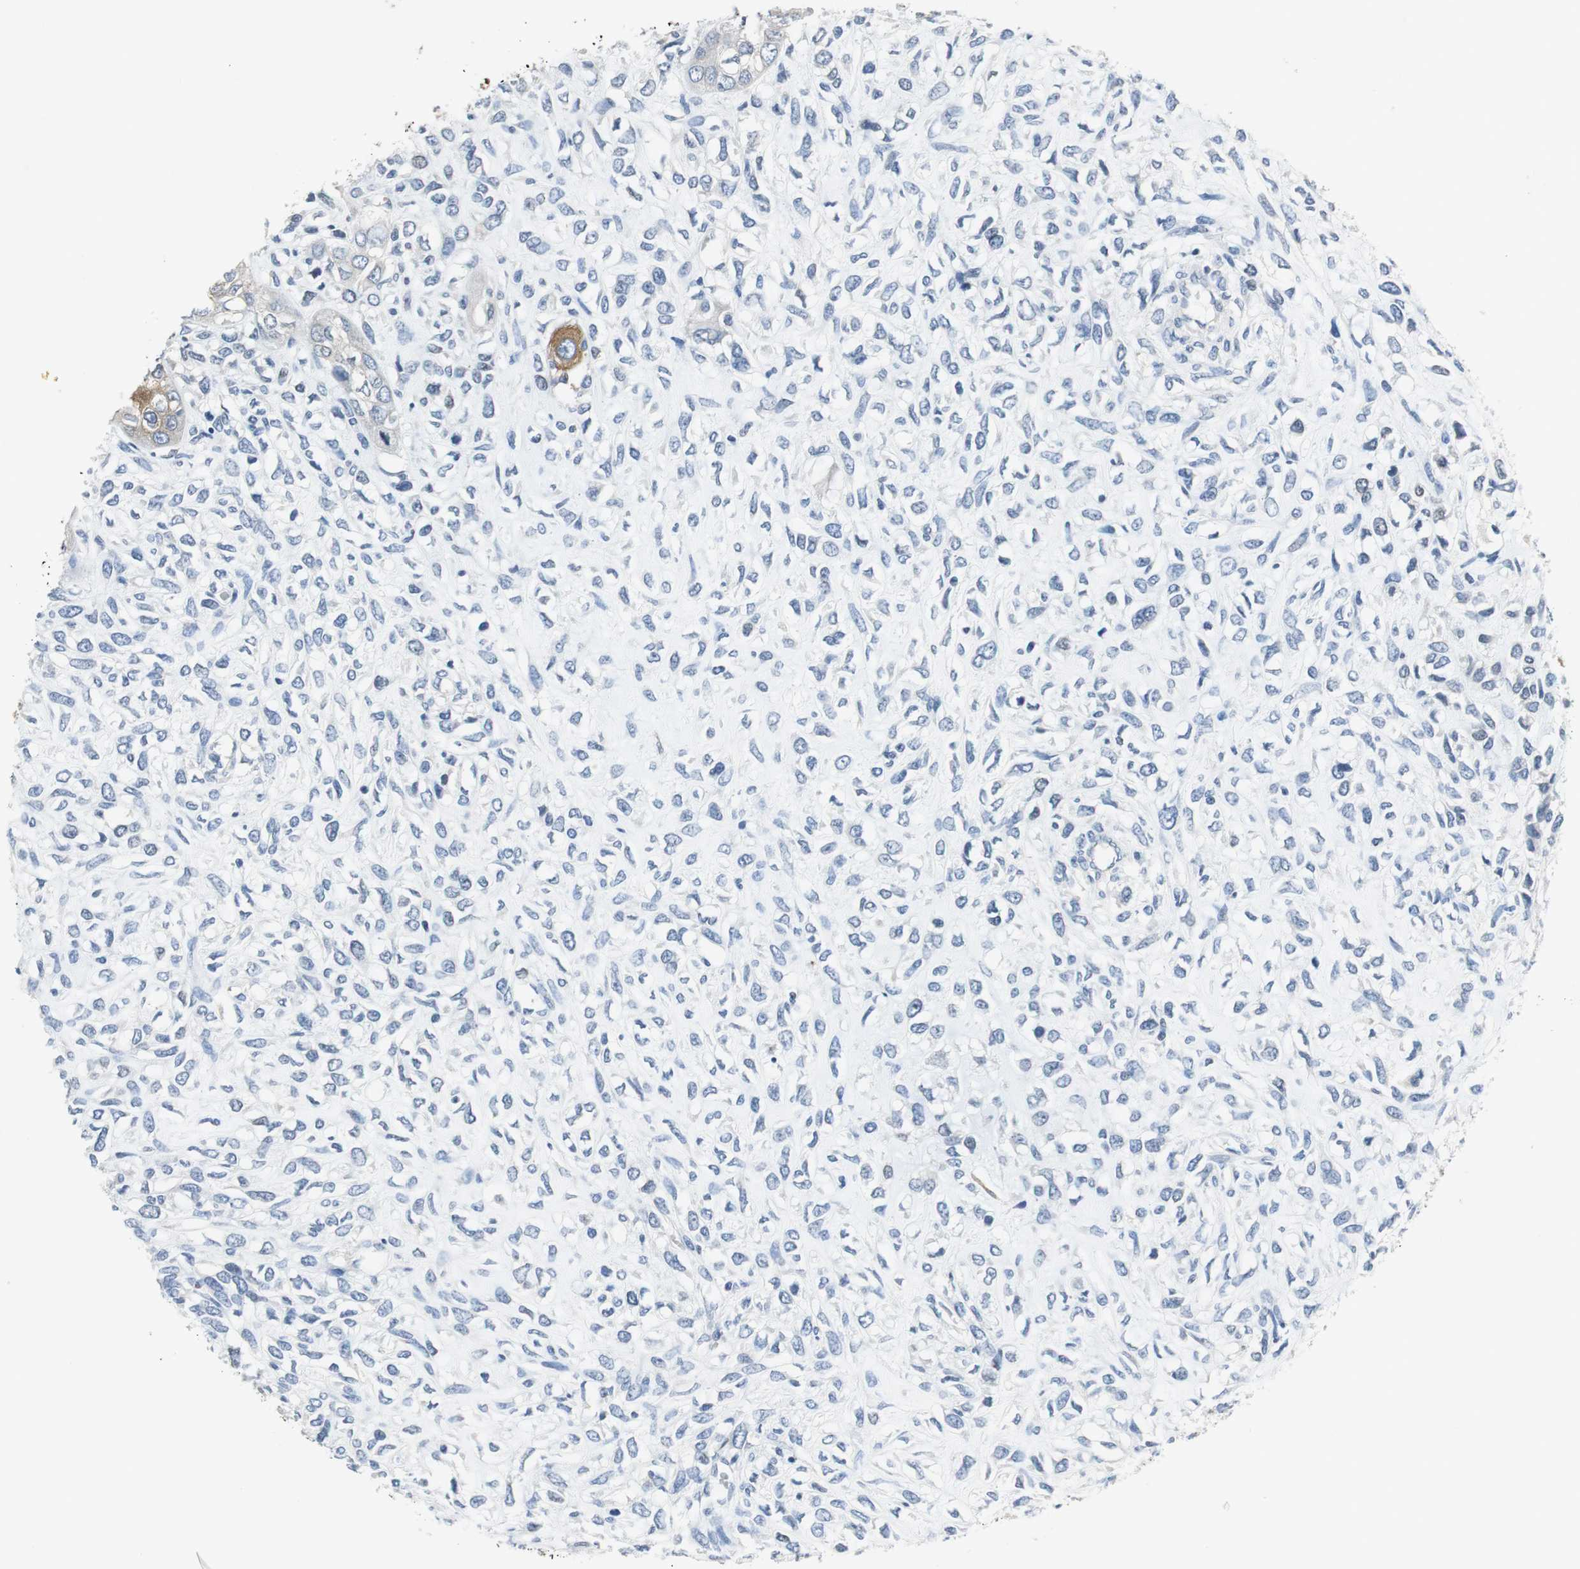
{"staining": {"intensity": "negative", "quantity": "none", "location": "none"}, "tissue": "head and neck cancer", "cell_type": "Tumor cells", "image_type": "cancer", "snomed": [{"axis": "morphology", "description": "Necrosis, NOS"}, {"axis": "morphology", "description": "Neoplasm, malignant, NOS"}, {"axis": "topography", "description": "Salivary gland"}, {"axis": "topography", "description": "Head-Neck"}], "caption": "The image shows no significant expression in tumor cells of head and neck neoplasm (malignant). The staining is performed using DAB brown chromogen with nuclei counter-stained in using hematoxylin.", "gene": "ORM1", "patient": {"sex": "male", "age": 43}}